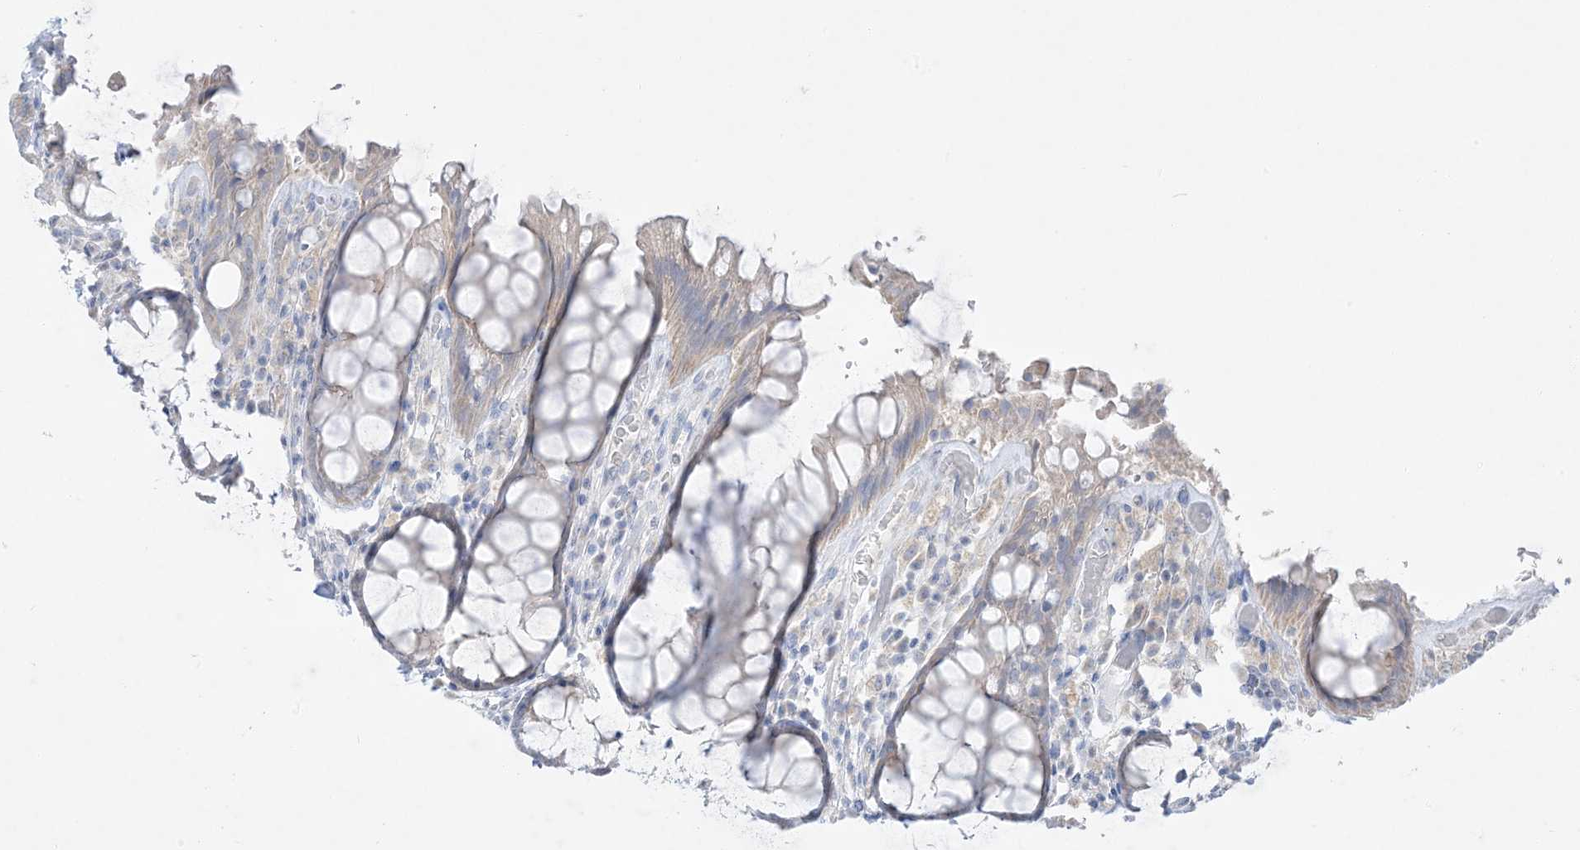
{"staining": {"intensity": "weak", "quantity": "<25%", "location": "cytoplasmic/membranous"}, "tissue": "rectum", "cell_type": "Glandular cells", "image_type": "normal", "snomed": [{"axis": "morphology", "description": "Normal tissue, NOS"}, {"axis": "topography", "description": "Rectum"}], "caption": "A photomicrograph of human rectum is negative for staining in glandular cells.", "gene": "FAM184A", "patient": {"sex": "male", "age": 64}}